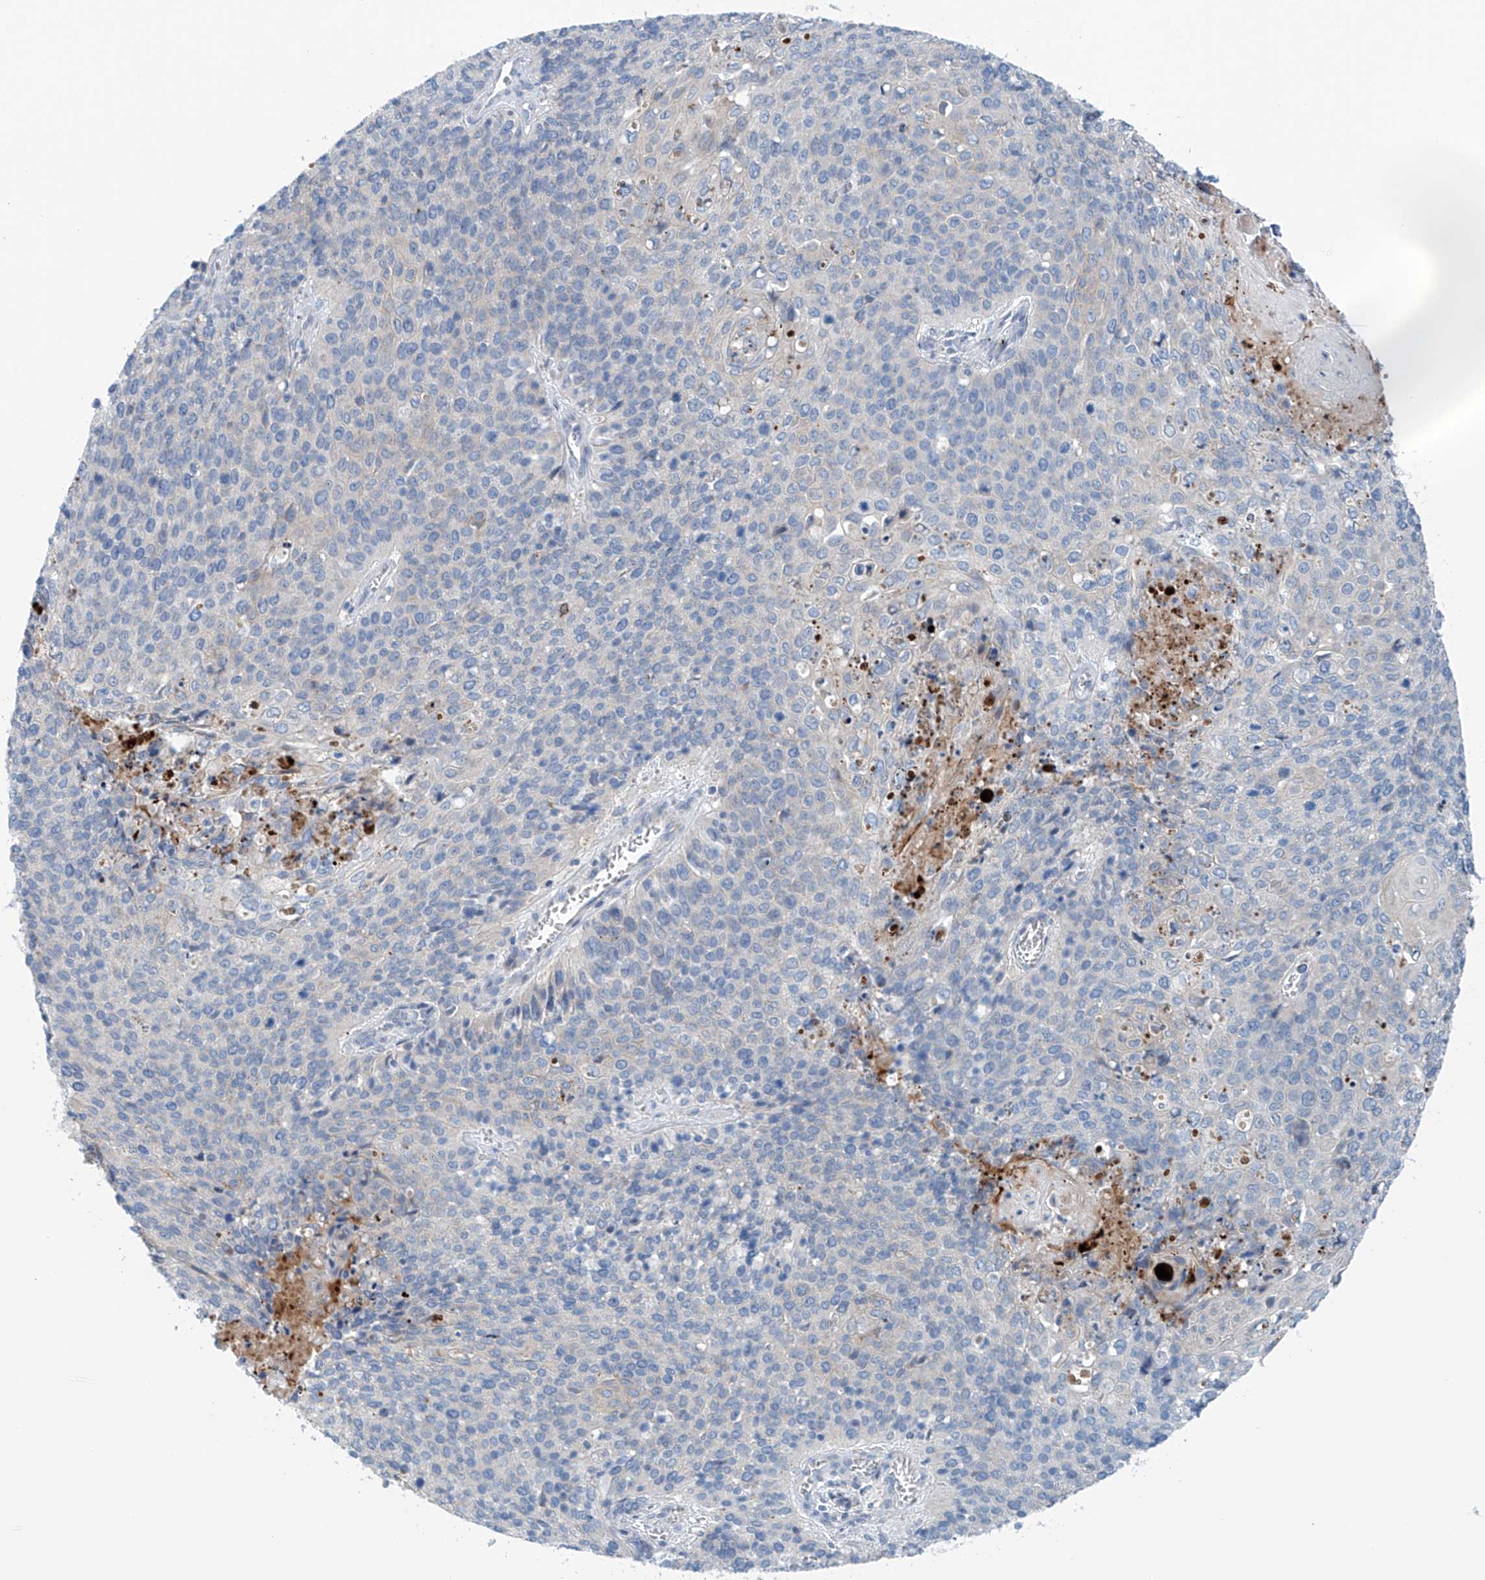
{"staining": {"intensity": "negative", "quantity": "none", "location": "none"}, "tissue": "cervical cancer", "cell_type": "Tumor cells", "image_type": "cancer", "snomed": [{"axis": "morphology", "description": "Squamous cell carcinoma, NOS"}, {"axis": "topography", "description": "Cervix"}], "caption": "Immunohistochemistry (IHC) of human cervical squamous cell carcinoma exhibits no positivity in tumor cells. (DAB IHC, high magnification).", "gene": "CEP85L", "patient": {"sex": "female", "age": 39}}